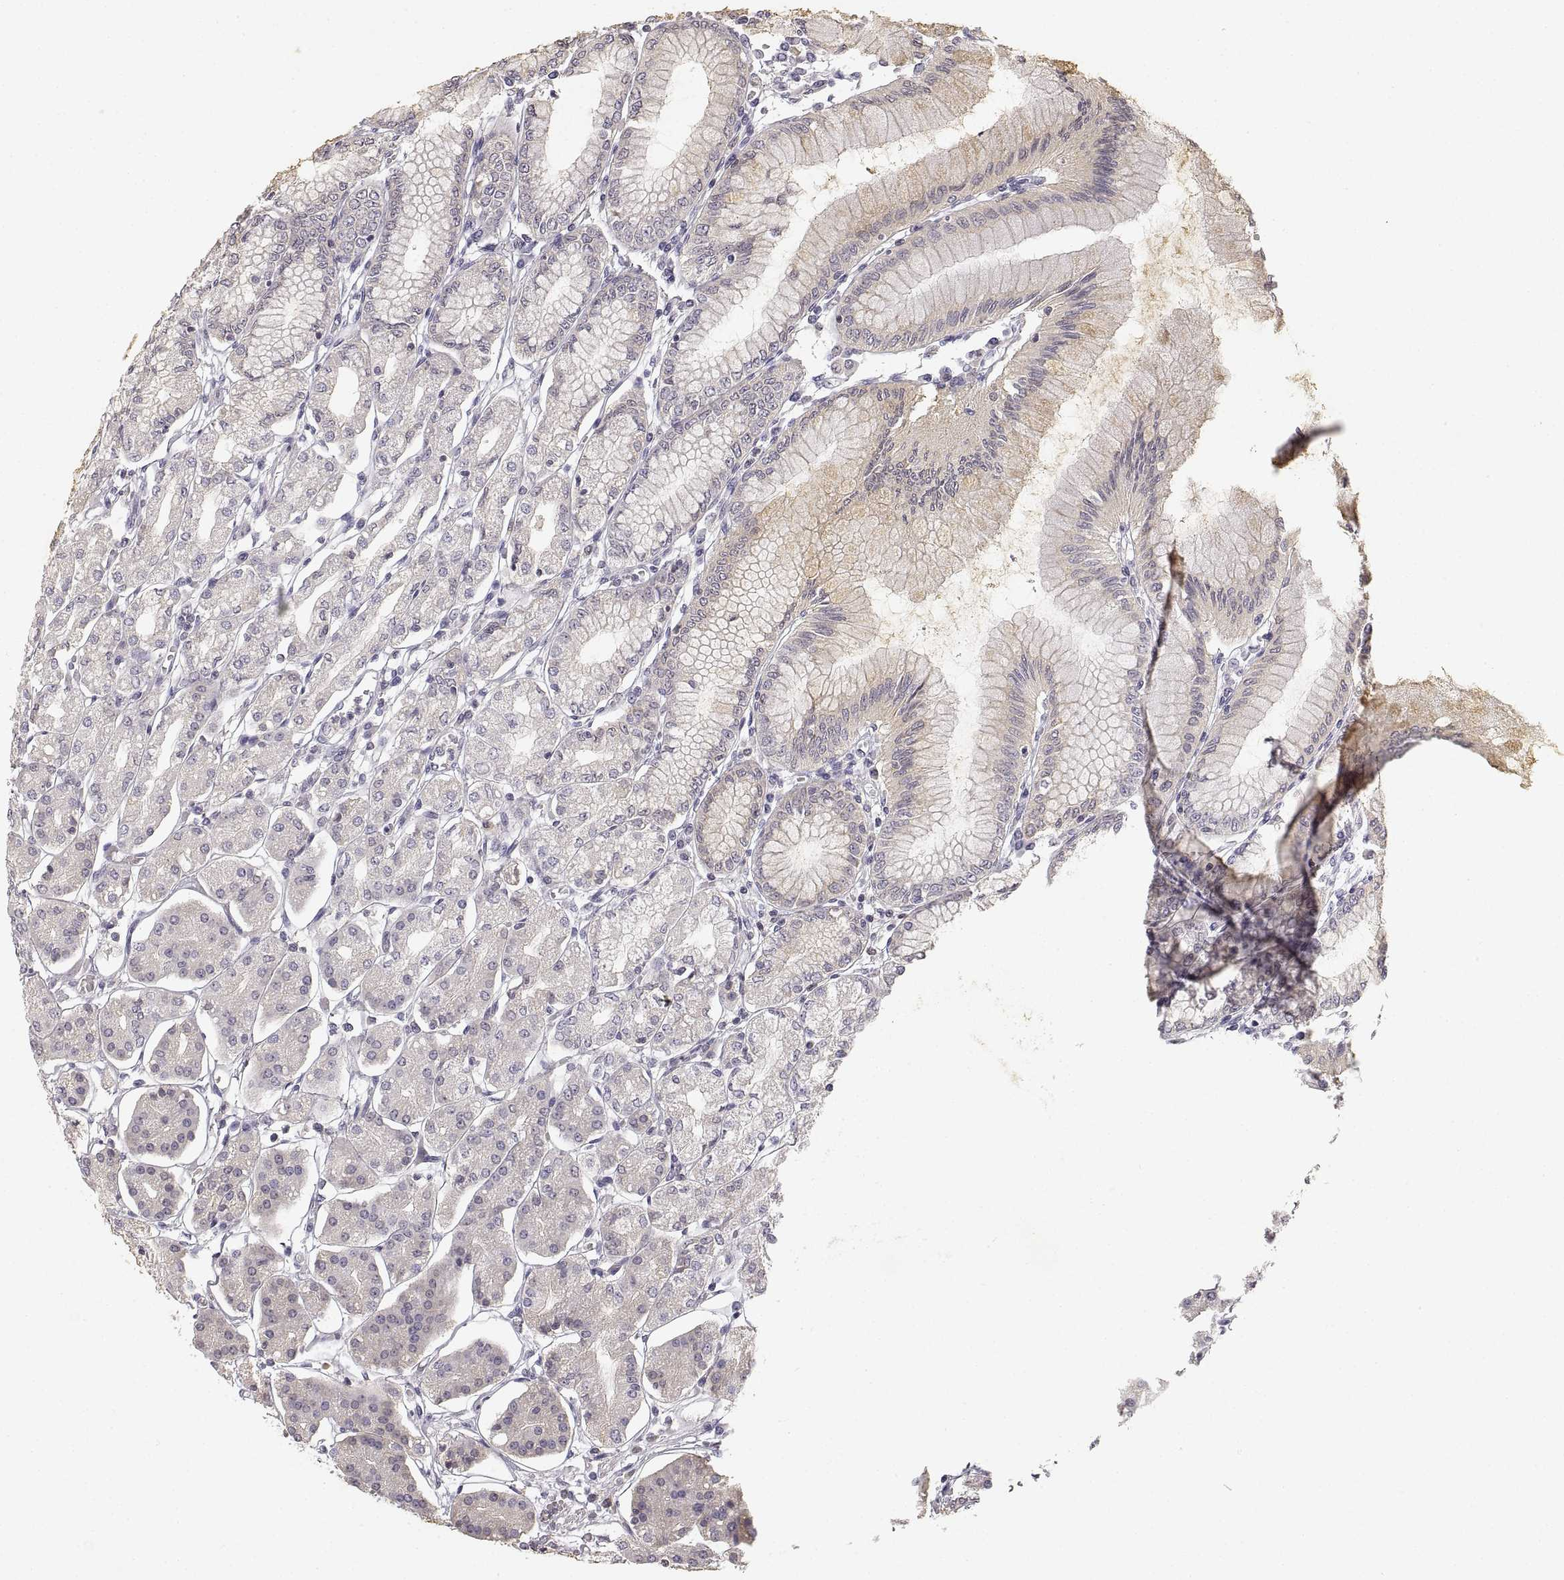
{"staining": {"intensity": "negative", "quantity": "none", "location": "none"}, "tissue": "stomach", "cell_type": "Glandular cells", "image_type": "normal", "snomed": [{"axis": "morphology", "description": "Normal tissue, NOS"}, {"axis": "topography", "description": "Skeletal muscle"}, {"axis": "topography", "description": "Stomach"}], "caption": "Image shows no significant protein expression in glandular cells of normal stomach. The staining was performed using DAB to visualize the protein expression in brown, while the nuclei were stained in blue with hematoxylin (Magnification: 20x).", "gene": "RUNDC3A", "patient": {"sex": "female", "age": 57}}